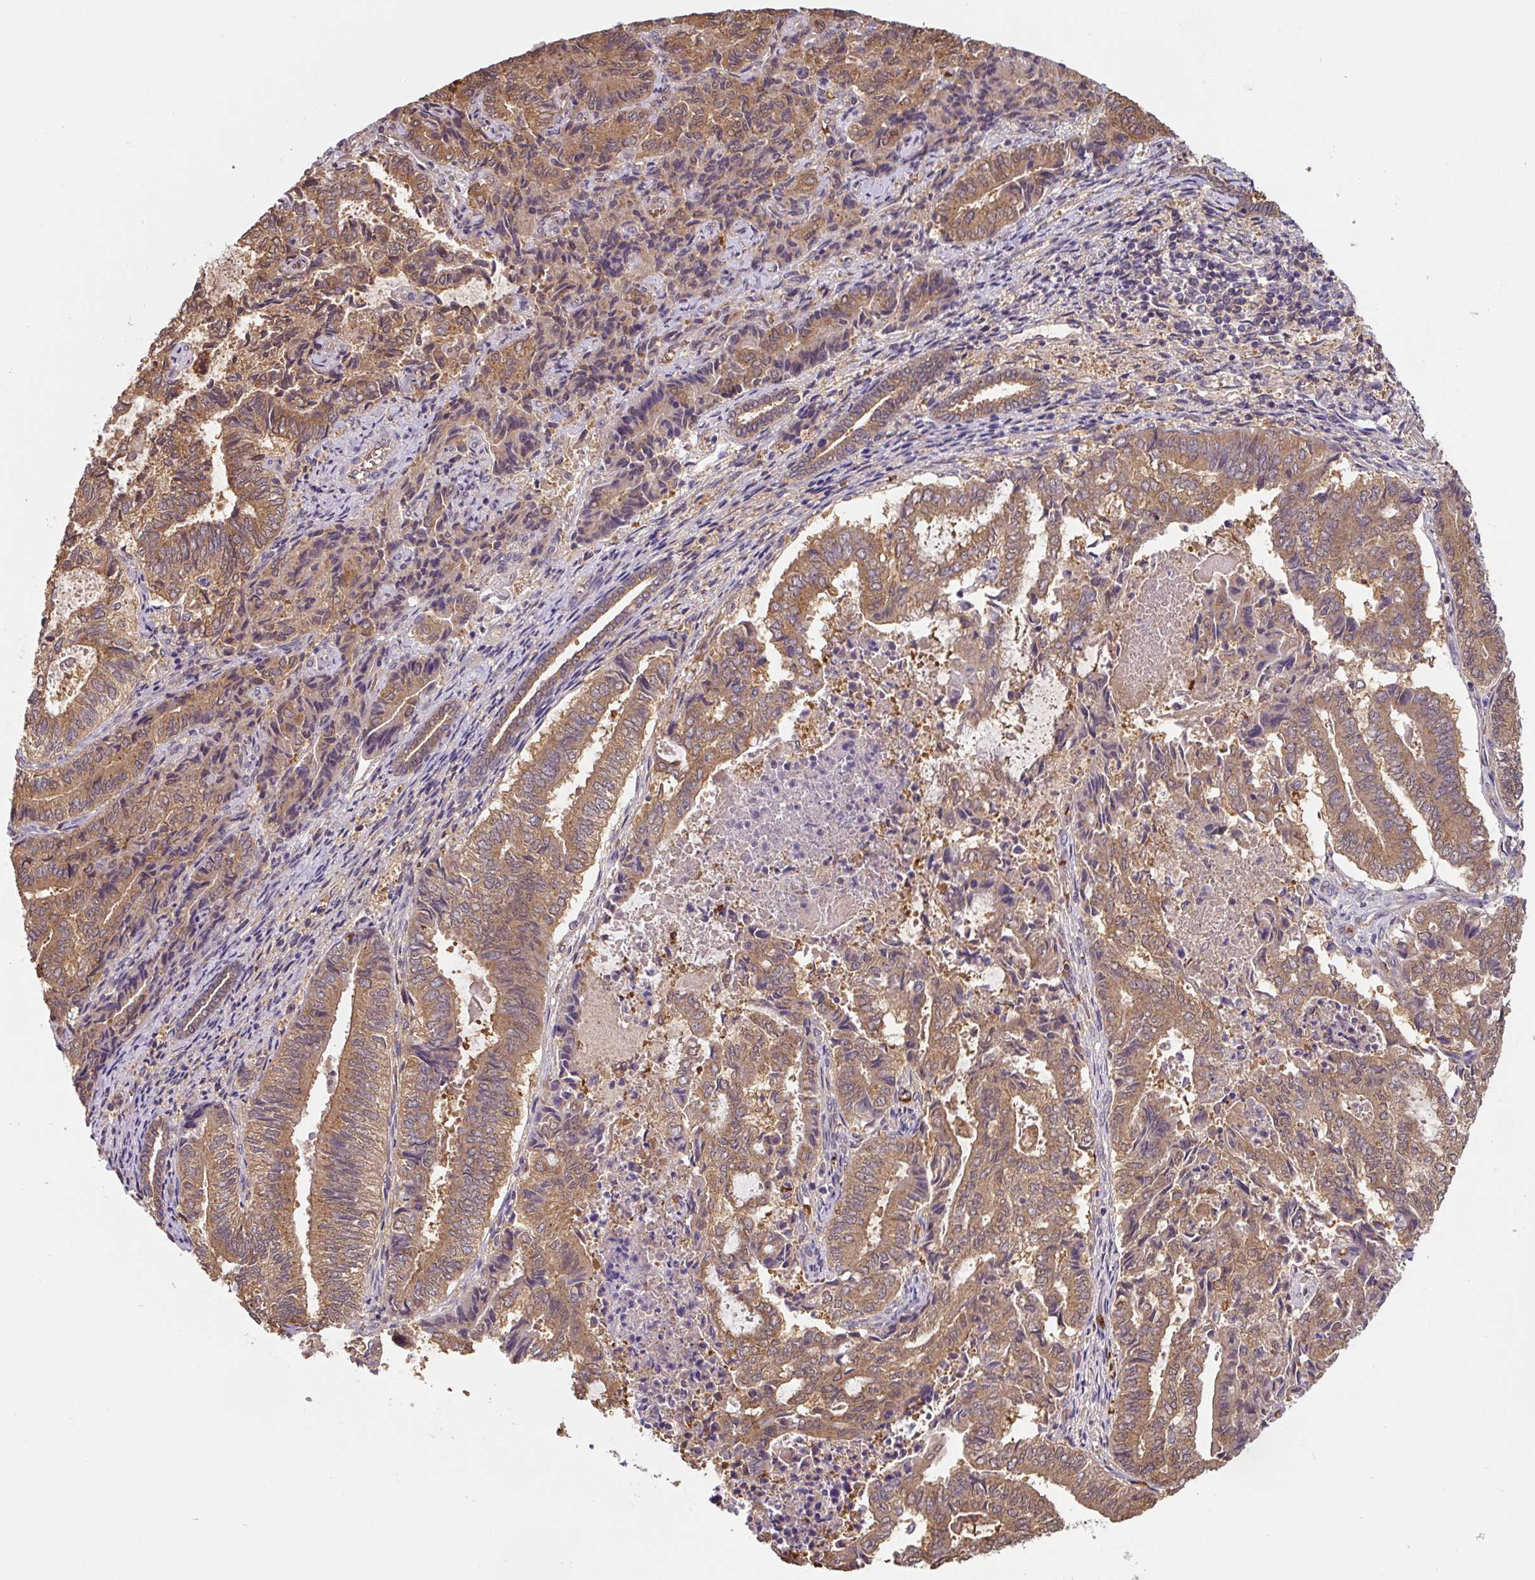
{"staining": {"intensity": "moderate", "quantity": ">75%", "location": "cytoplasmic/membranous"}, "tissue": "endometrial cancer", "cell_type": "Tumor cells", "image_type": "cancer", "snomed": [{"axis": "morphology", "description": "Adenocarcinoma, NOS"}, {"axis": "topography", "description": "Endometrium"}], "caption": "Immunohistochemical staining of human endometrial cancer (adenocarcinoma) reveals medium levels of moderate cytoplasmic/membranous protein staining in about >75% of tumor cells.", "gene": "ST13", "patient": {"sex": "female", "age": 80}}